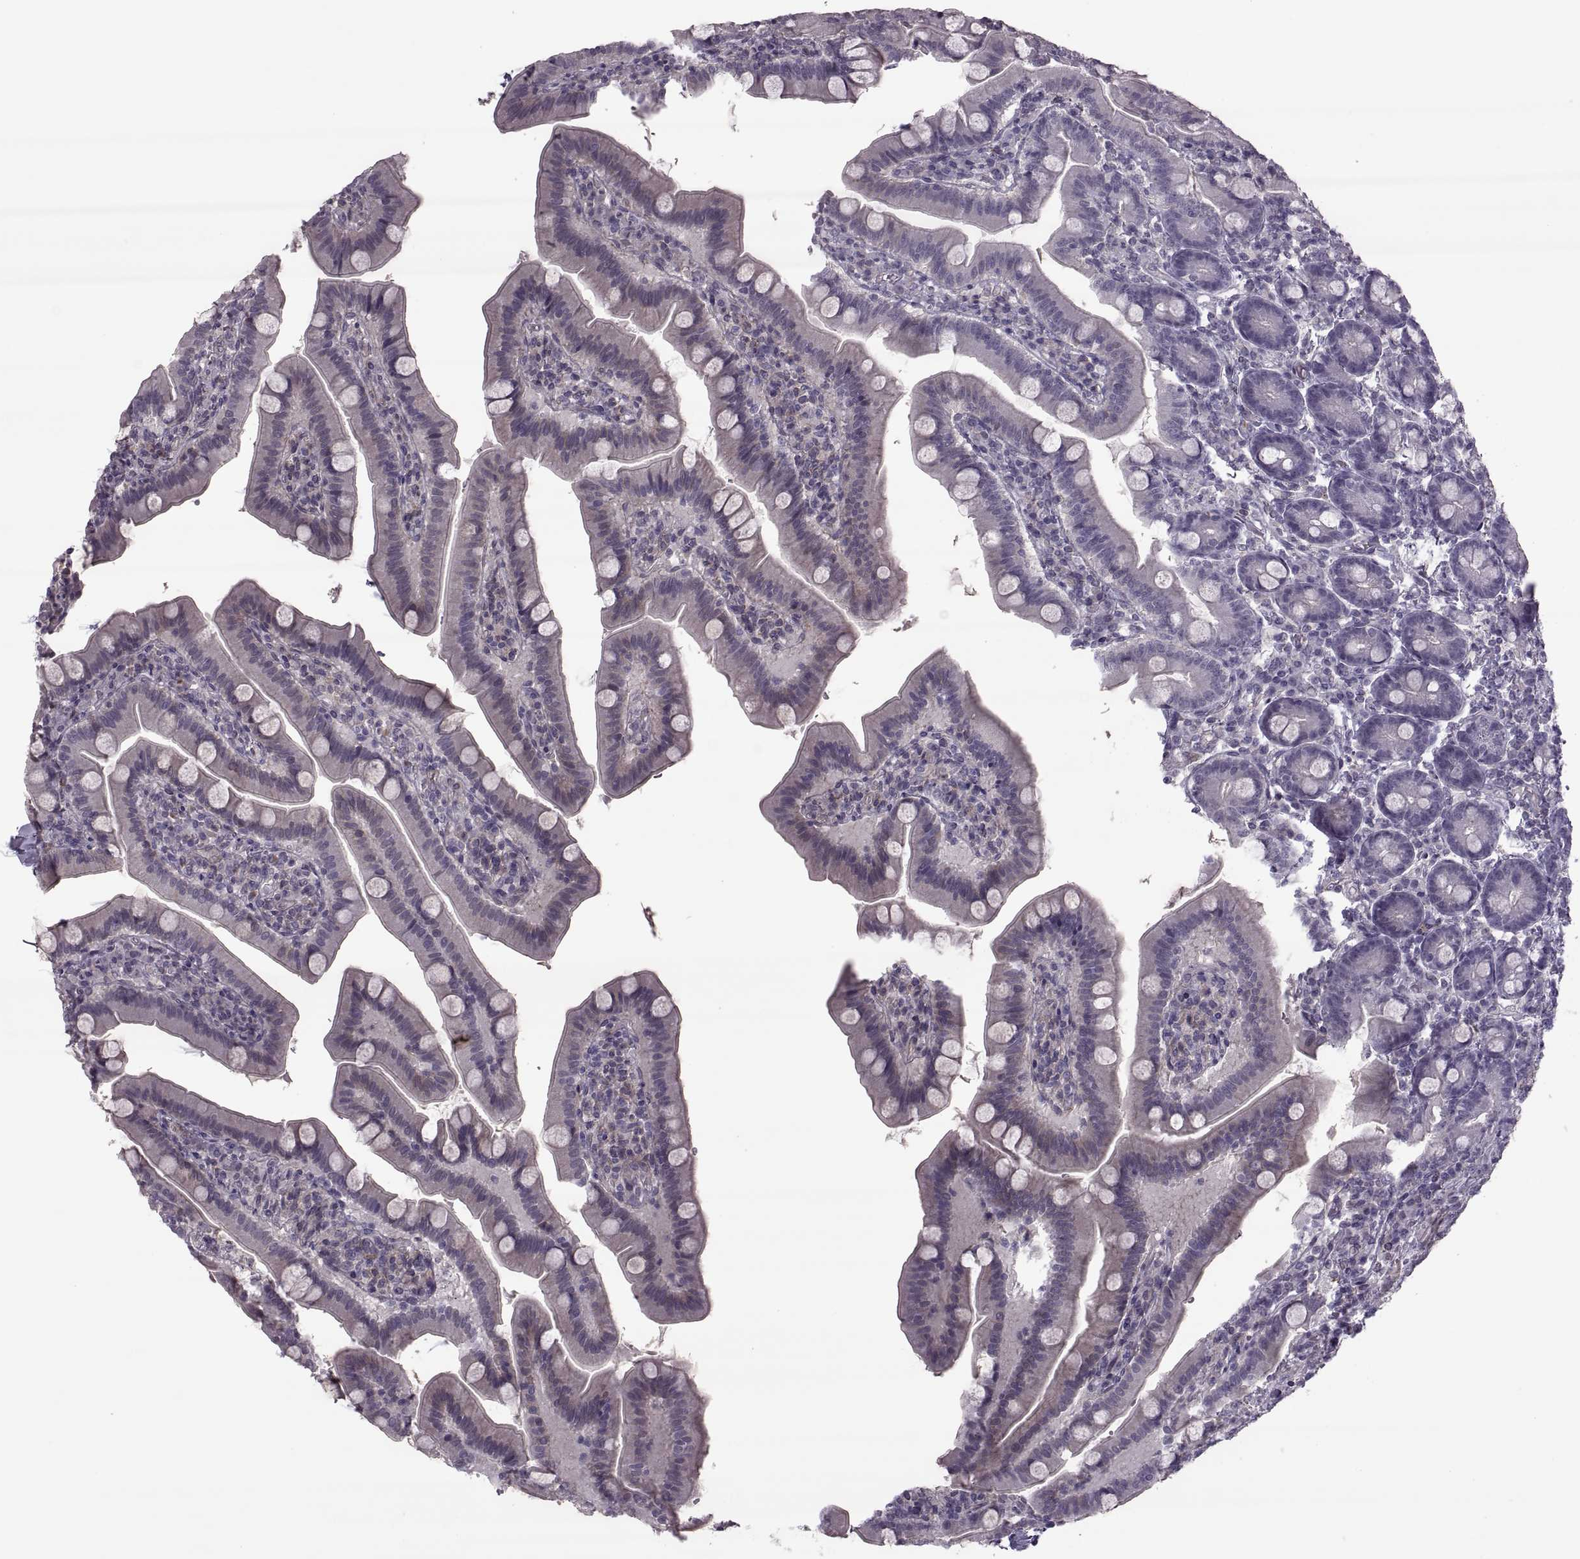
{"staining": {"intensity": "negative", "quantity": "none", "location": "none"}, "tissue": "small intestine", "cell_type": "Glandular cells", "image_type": "normal", "snomed": [{"axis": "morphology", "description": "Normal tissue, NOS"}, {"axis": "topography", "description": "Small intestine"}], "caption": "This is an IHC micrograph of benign small intestine. There is no staining in glandular cells.", "gene": "ODF3", "patient": {"sex": "male", "age": 66}}